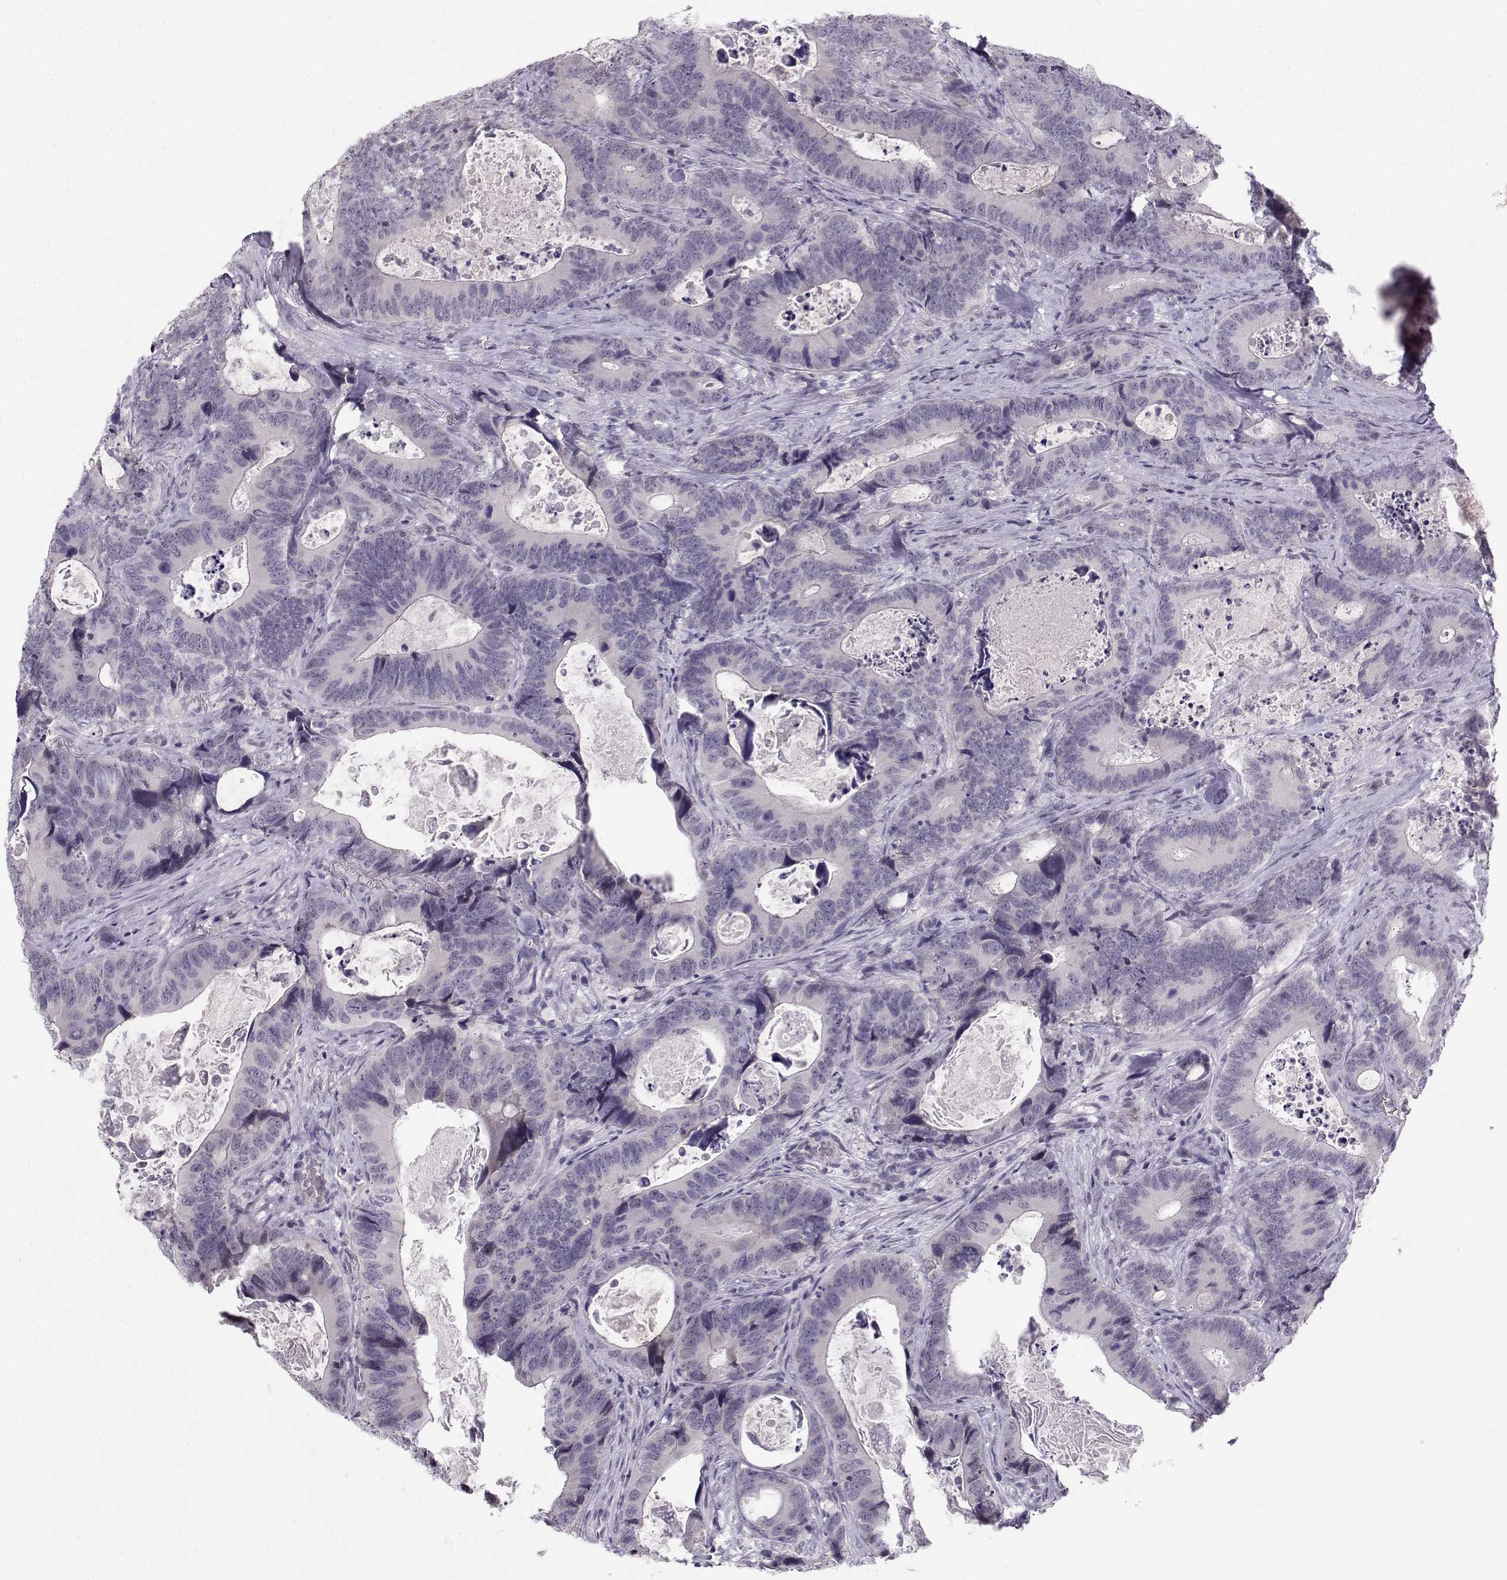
{"staining": {"intensity": "negative", "quantity": "none", "location": "none"}, "tissue": "colorectal cancer", "cell_type": "Tumor cells", "image_type": "cancer", "snomed": [{"axis": "morphology", "description": "Adenocarcinoma, NOS"}, {"axis": "topography", "description": "Colon"}], "caption": "There is no significant positivity in tumor cells of colorectal adenocarcinoma. (DAB immunohistochemistry (IHC), high magnification).", "gene": "C16orf86", "patient": {"sex": "female", "age": 82}}